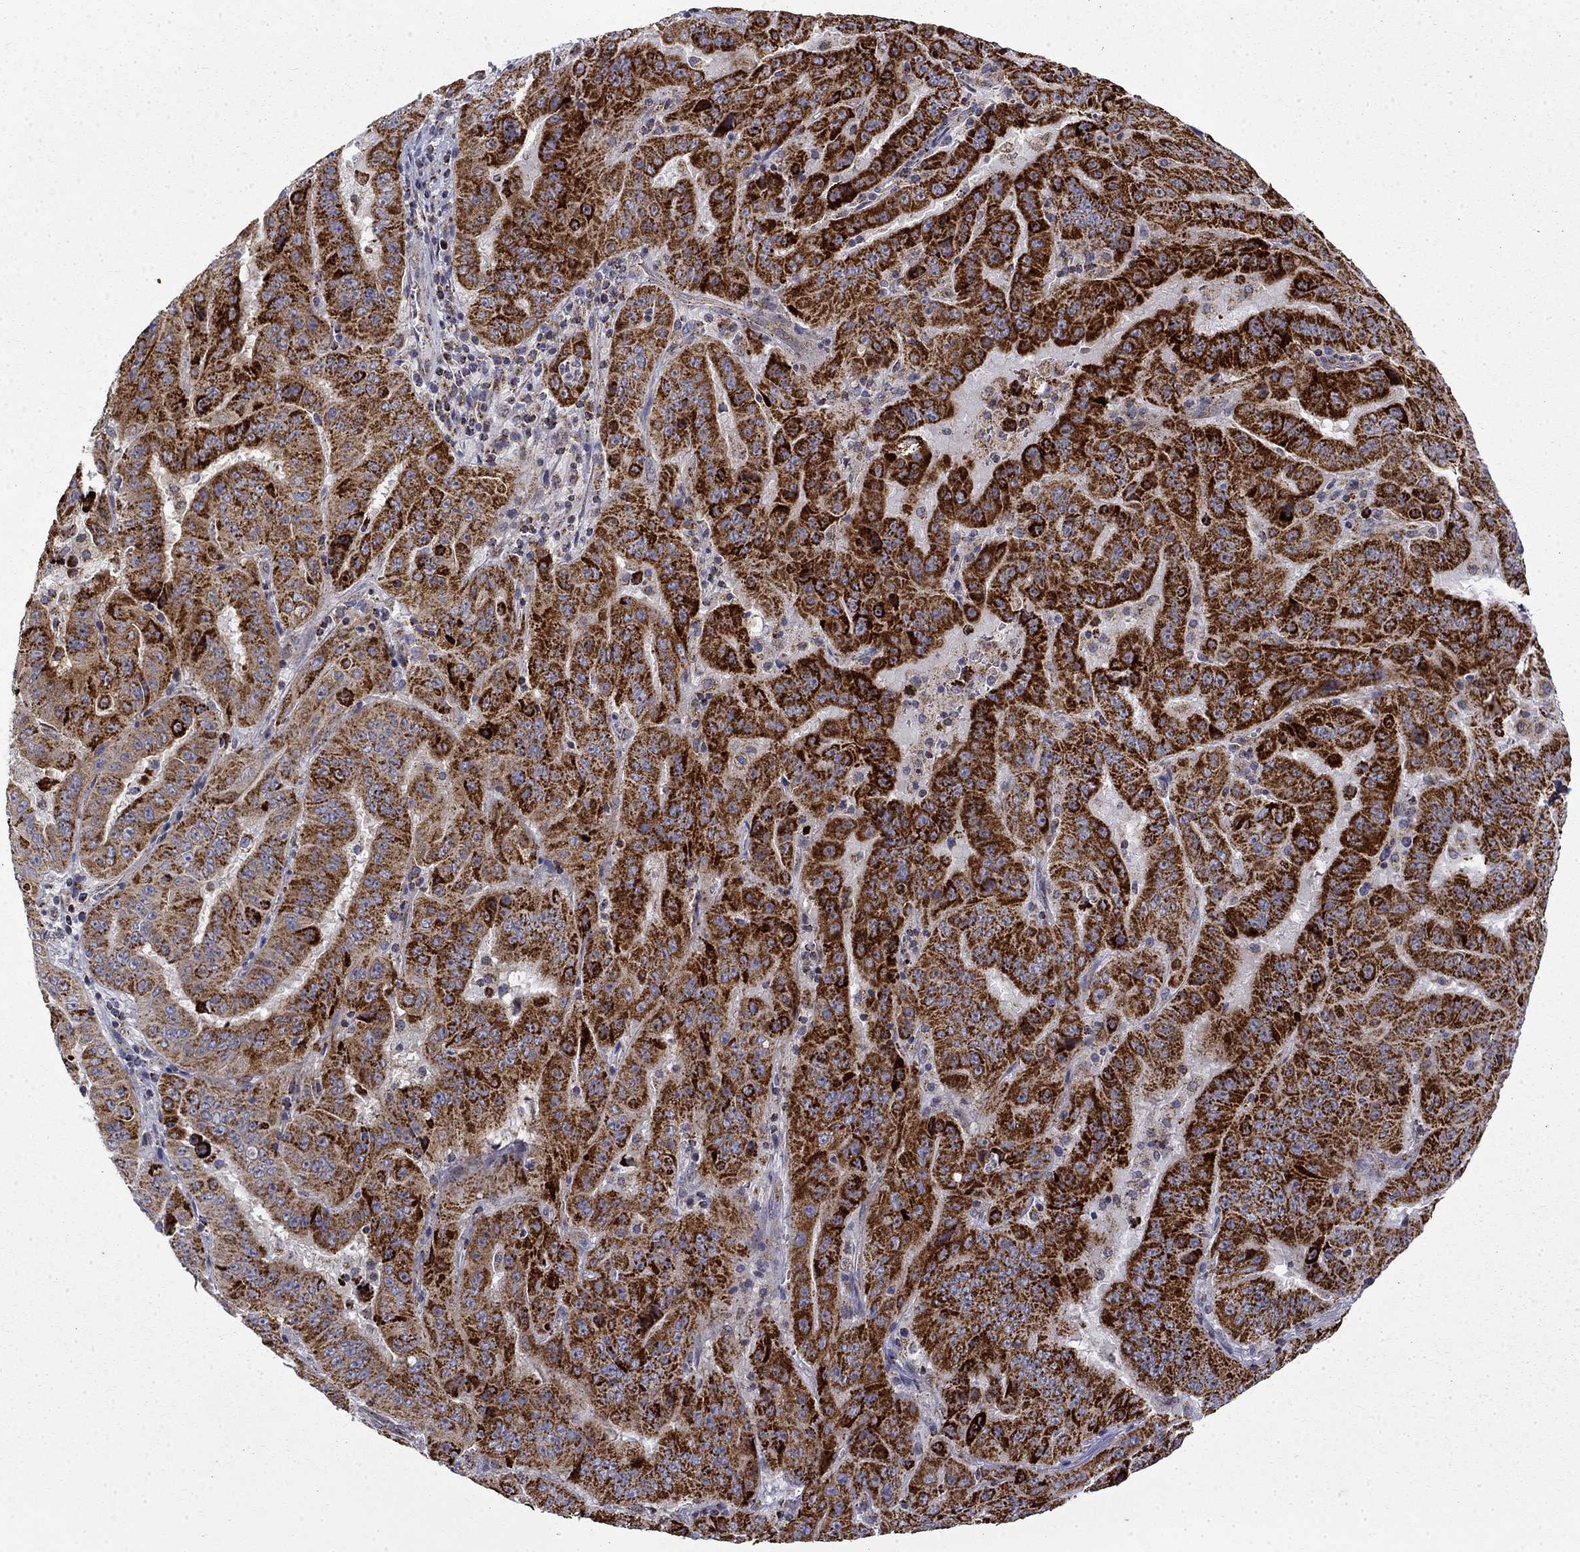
{"staining": {"intensity": "strong", "quantity": ">75%", "location": "cytoplasmic/membranous"}, "tissue": "pancreatic cancer", "cell_type": "Tumor cells", "image_type": "cancer", "snomed": [{"axis": "morphology", "description": "Adenocarcinoma, NOS"}, {"axis": "topography", "description": "Pancreas"}], "caption": "Adenocarcinoma (pancreatic) stained with a protein marker reveals strong staining in tumor cells.", "gene": "PCBP3", "patient": {"sex": "male", "age": 63}}